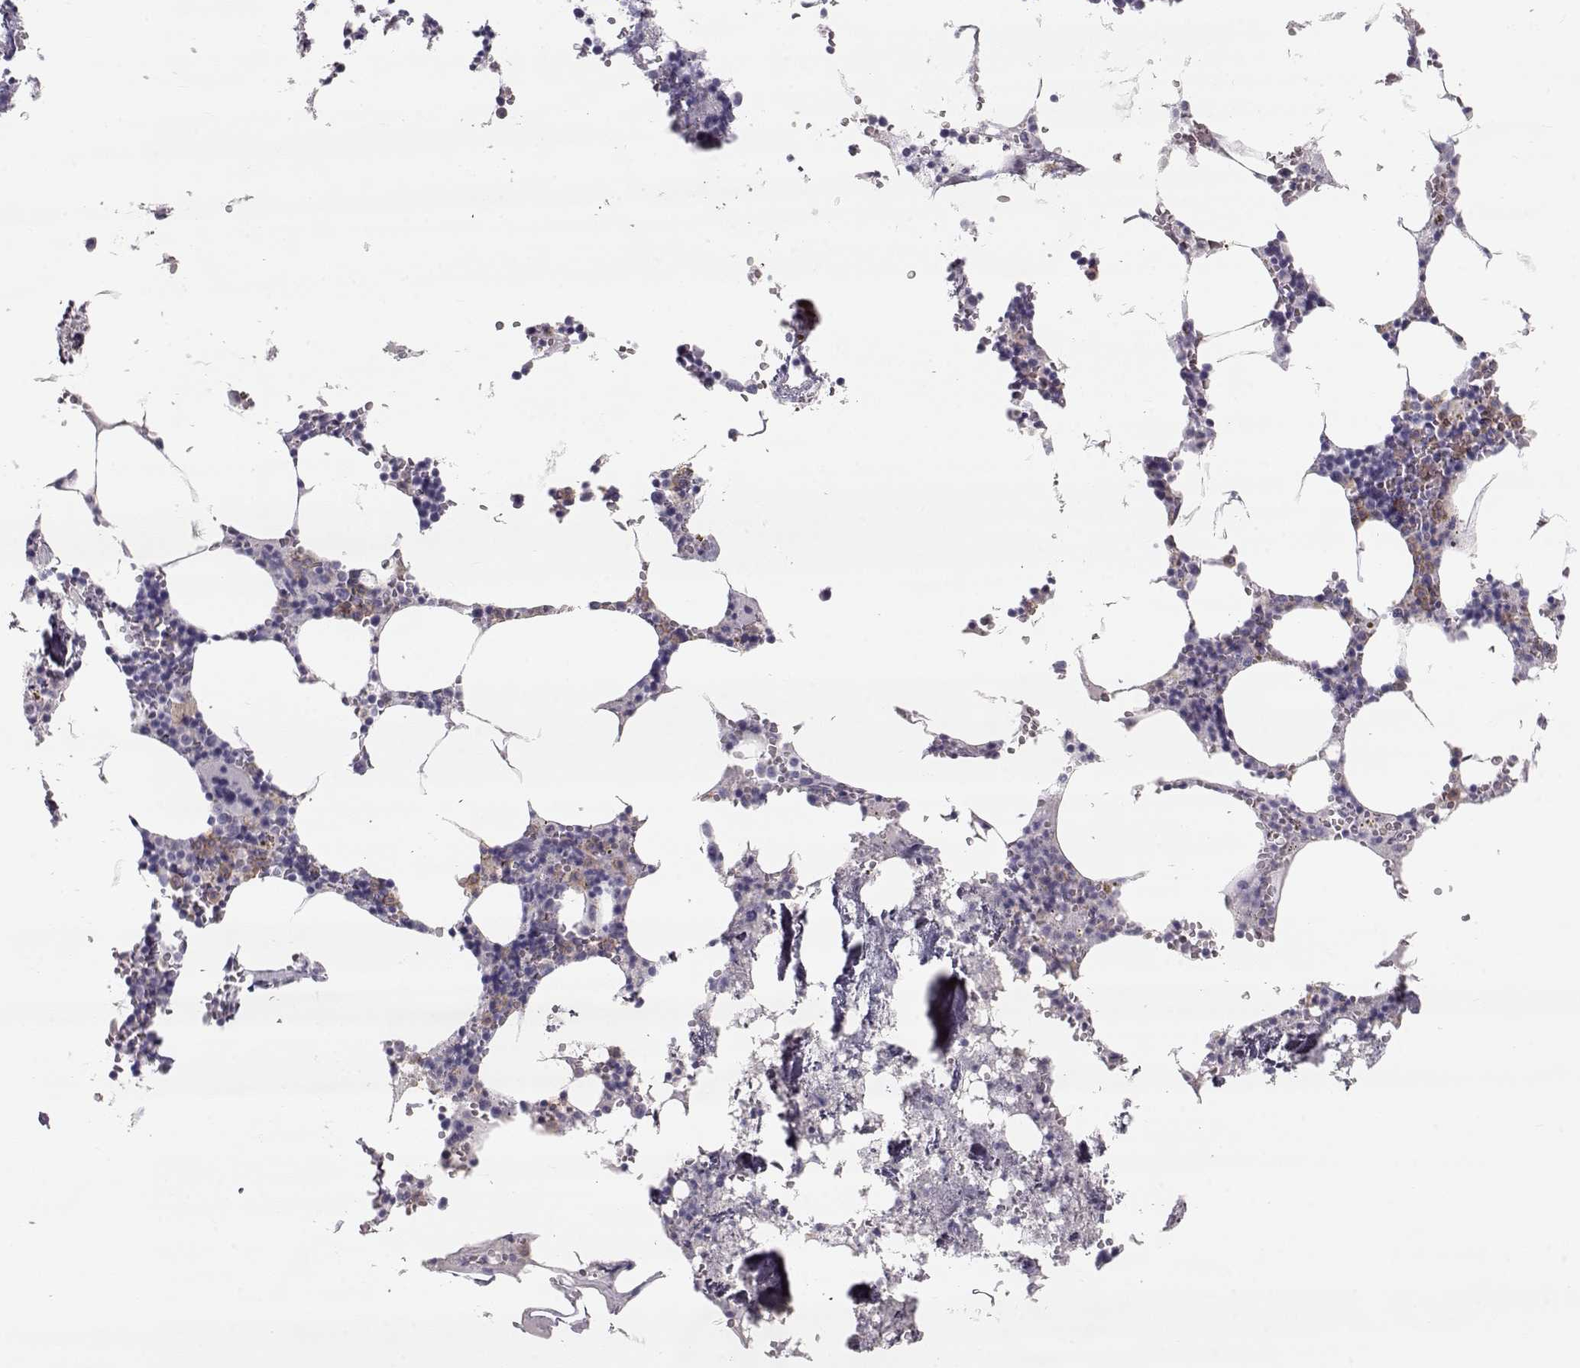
{"staining": {"intensity": "moderate", "quantity": "<25%", "location": "cytoplasmic/membranous"}, "tissue": "bone marrow", "cell_type": "Hematopoietic cells", "image_type": "normal", "snomed": [{"axis": "morphology", "description": "Normal tissue, NOS"}, {"axis": "topography", "description": "Bone marrow"}], "caption": "High-power microscopy captured an immunohistochemistry photomicrograph of benign bone marrow, revealing moderate cytoplasmic/membranous expression in about <25% of hematopoietic cells.", "gene": "MIP", "patient": {"sex": "male", "age": 54}}